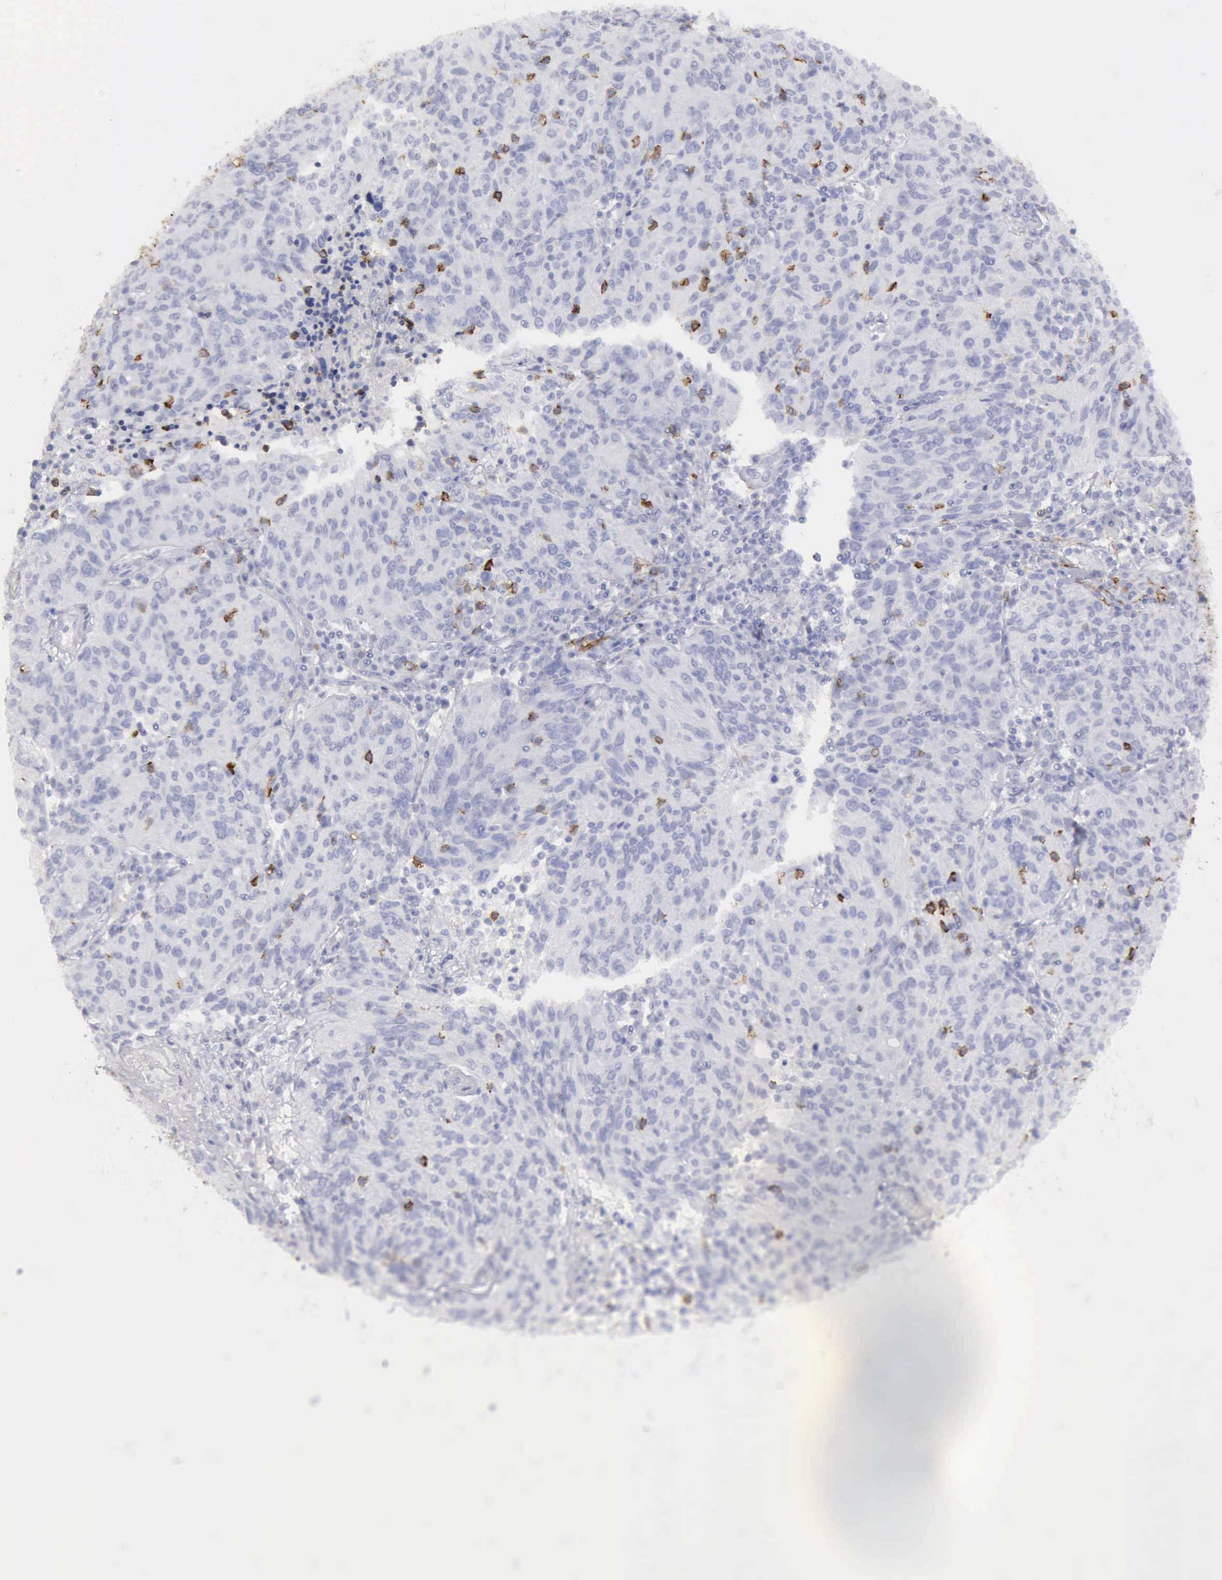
{"staining": {"intensity": "negative", "quantity": "none", "location": "none"}, "tissue": "ovarian cancer", "cell_type": "Tumor cells", "image_type": "cancer", "snomed": [{"axis": "morphology", "description": "Carcinoma, endometroid"}, {"axis": "topography", "description": "Ovary"}], "caption": "The micrograph reveals no significant staining in tumor cells of ovarian endometroid carcinoma.", "gene": "NCAM1", "patient": {"sex": "female", "age": 50}}